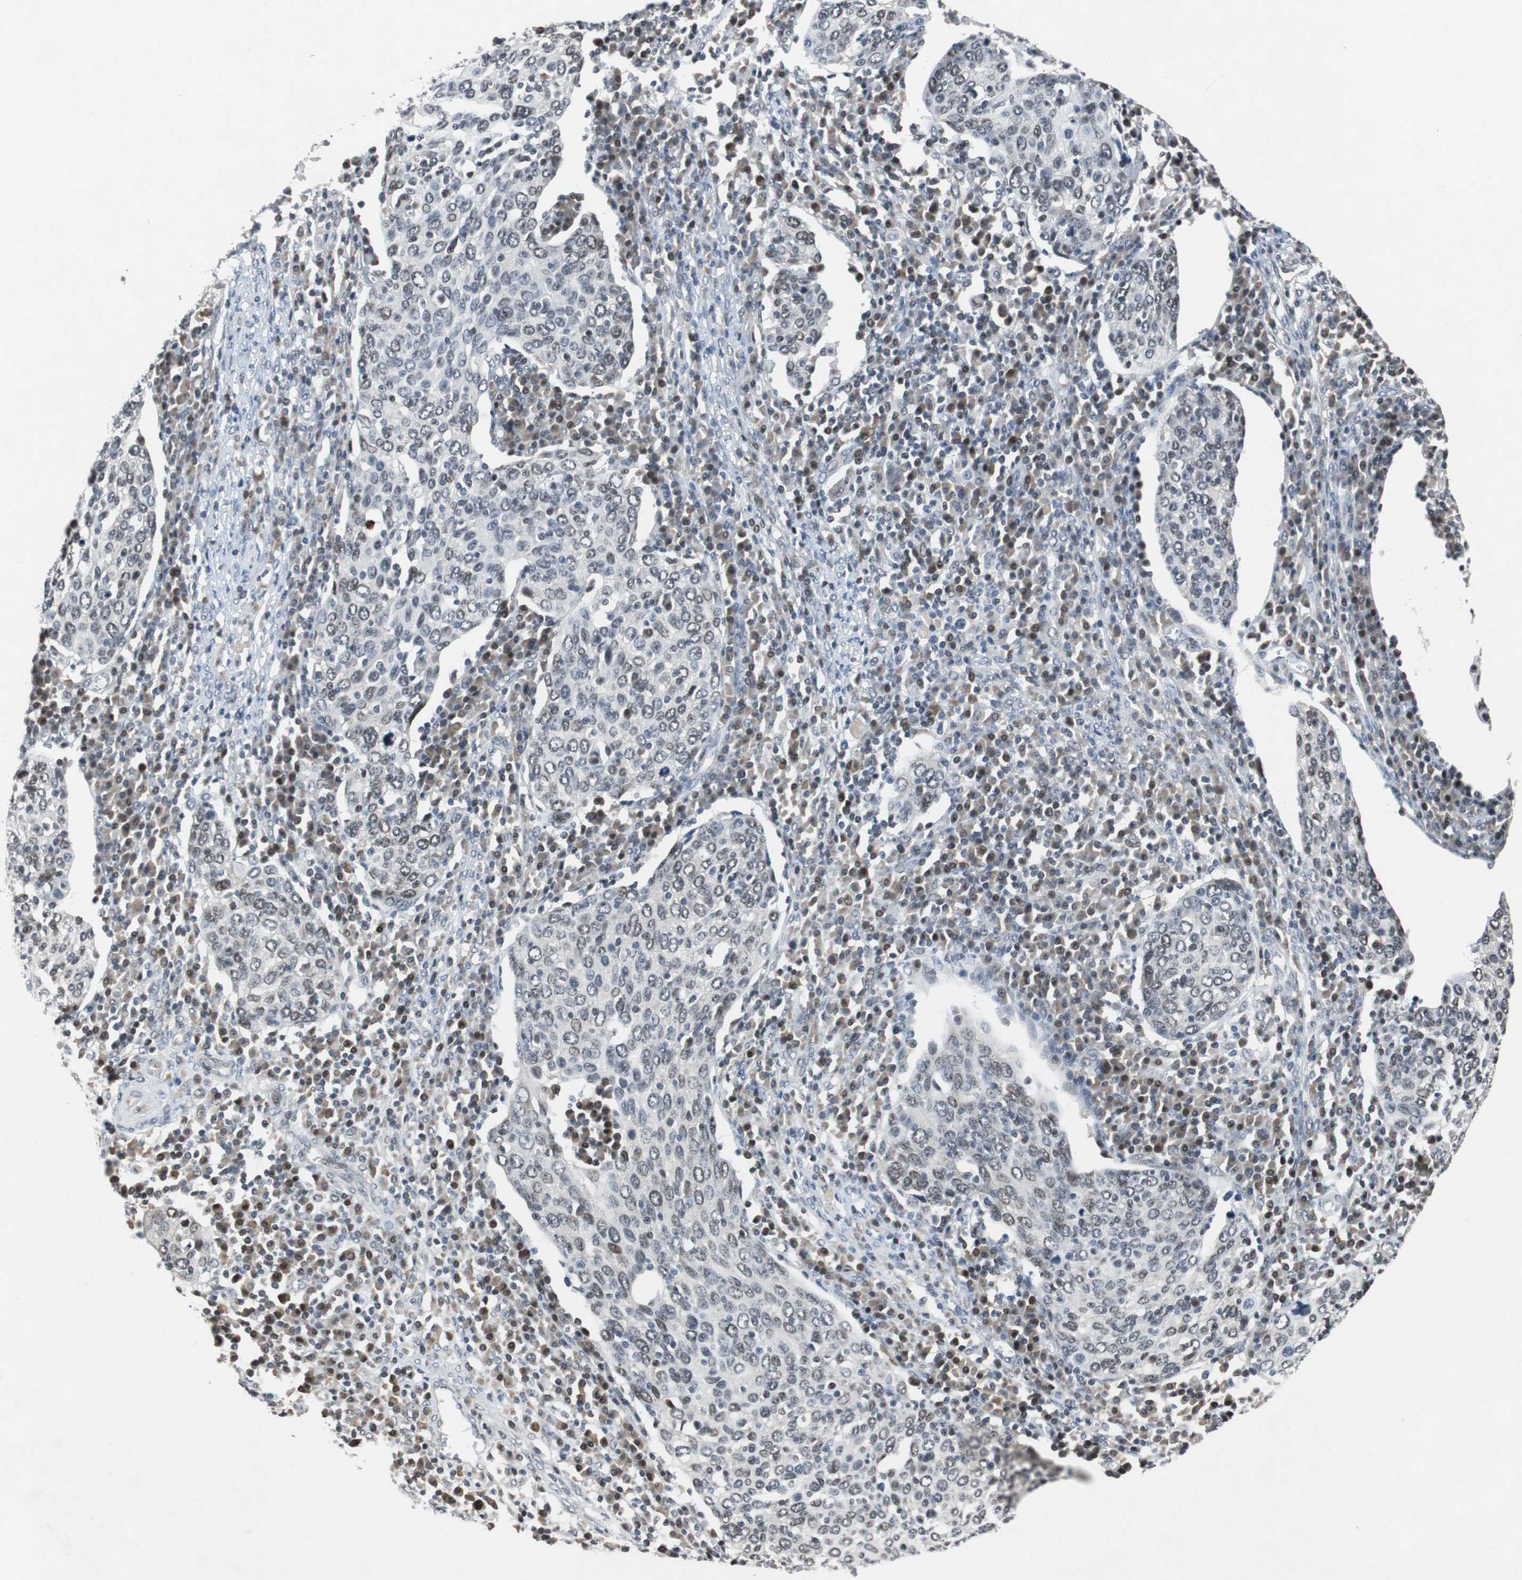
{"staining": {"intensity": "negative", "quantity": "none", "location": "none"}, "tissue": "cervical cancer", "cell_type": "Tumor cells", "image_type": "cancer", "snomed": [{"axis": "morphology", "description": "Squamous cell carcinoma, NOS"}, {"axis": "topography", "description": "Cervix"}], "caption": "Human squamous cell carcinoma (cervical) stained for a protein using immunohistochemistry reveals no positivity in tumor cells.", "gene": "TP63", "patient": {"sex": "female", "age": 40}}